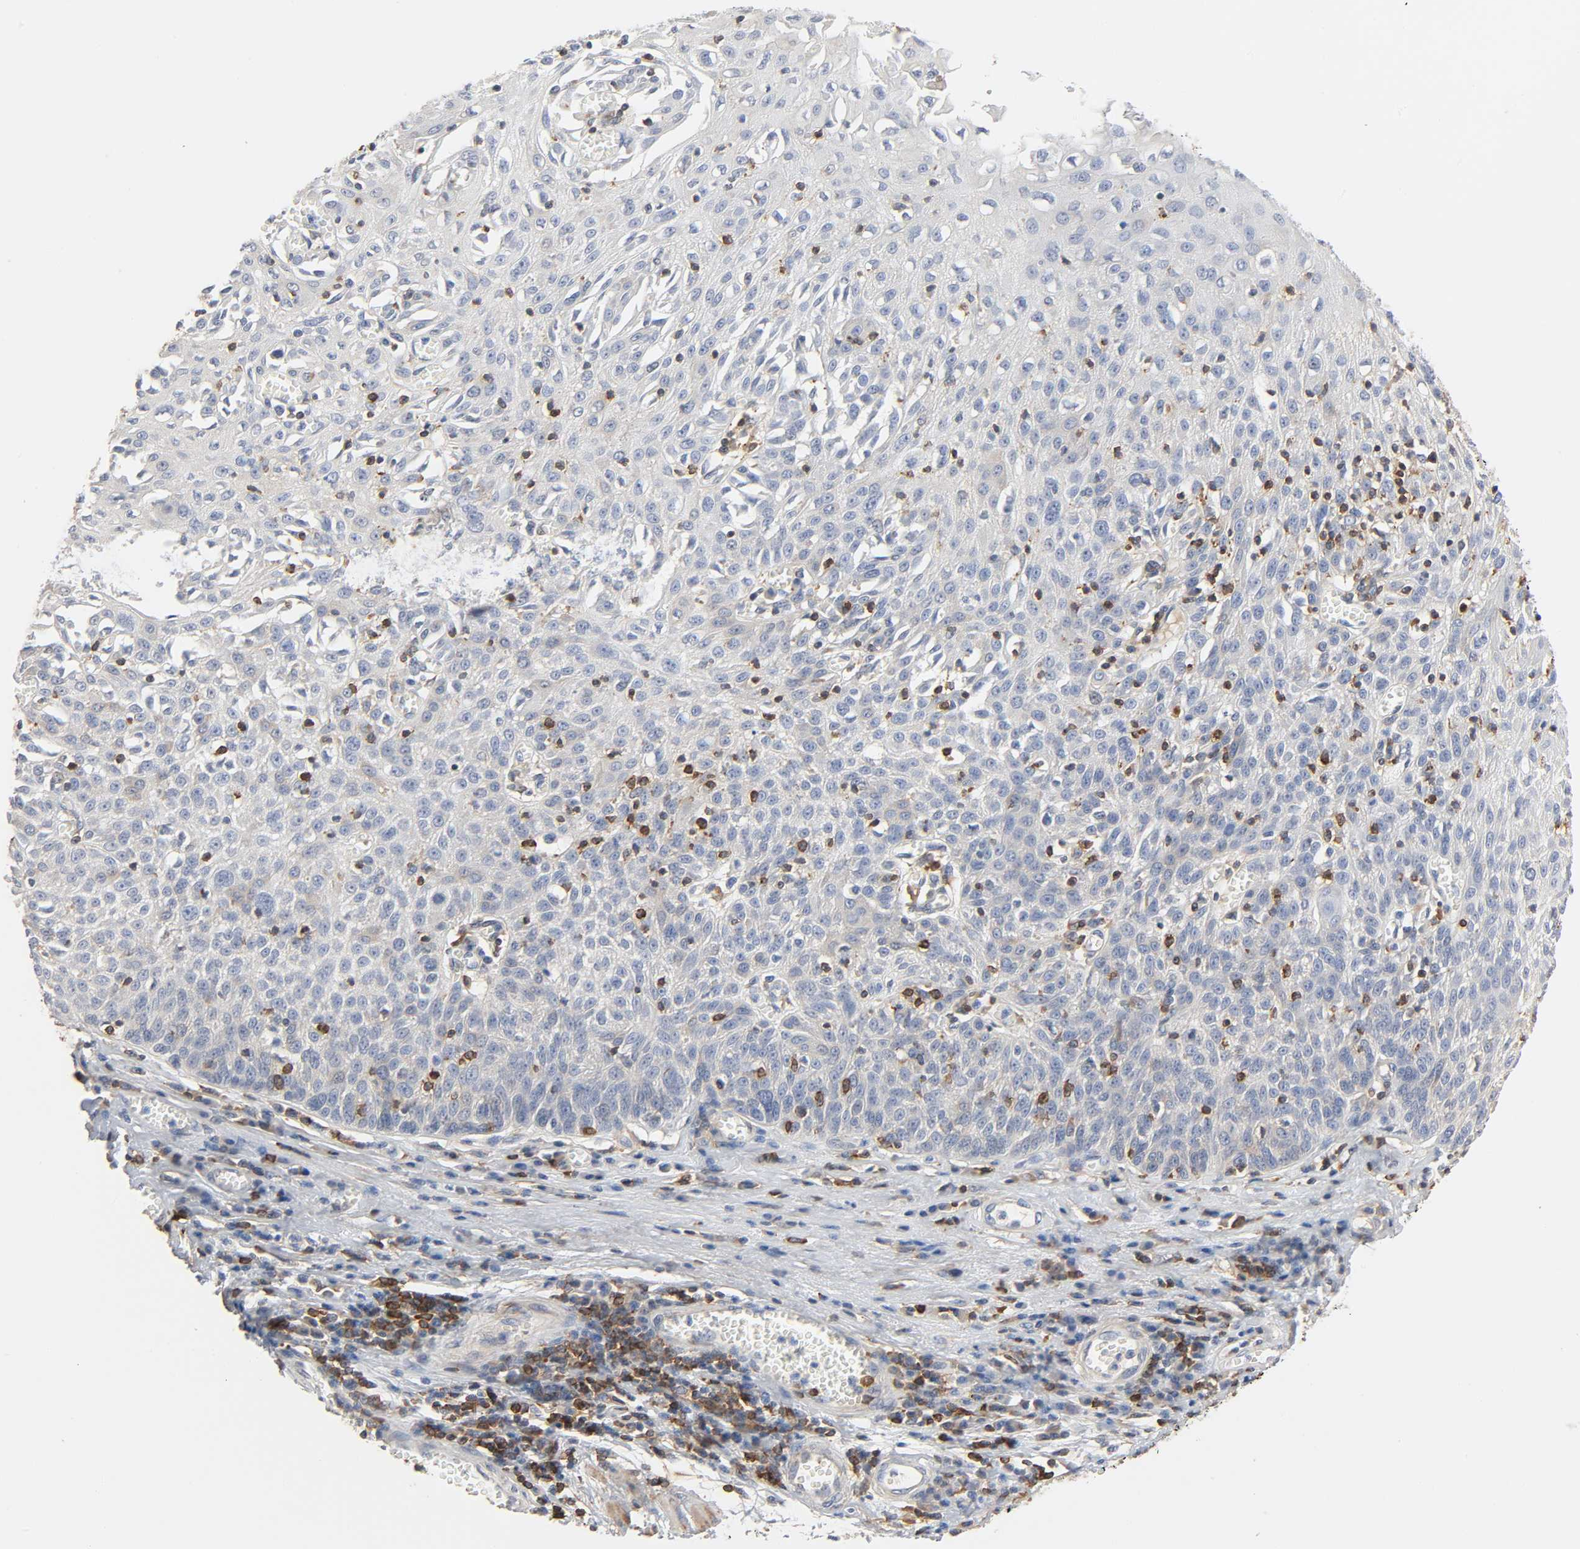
{"staining": {"intensity": "negative", "quantity": "none", "location": "none"}, "tissue": "esophagus", "cell_type": "Squamous epithelial cells", "image_type": "normal", "snomed": [{"axis": "morphology", "description": "Normal tissue, NOS"}, {"axis": "morphology", "description": "Squamous cell carcinoma, NOS"}, {"axis": "topography", "description": "Esophagus"}], "caption": "High magnification brightfield microscopy of unremarkable esophagus stained with DAB (brown) and counterstained with hematoxylin (blue): squamous epithelial cells show no significant expression.", "gene": "BIN1", "patient": {"sex": "male", "age": 65}}